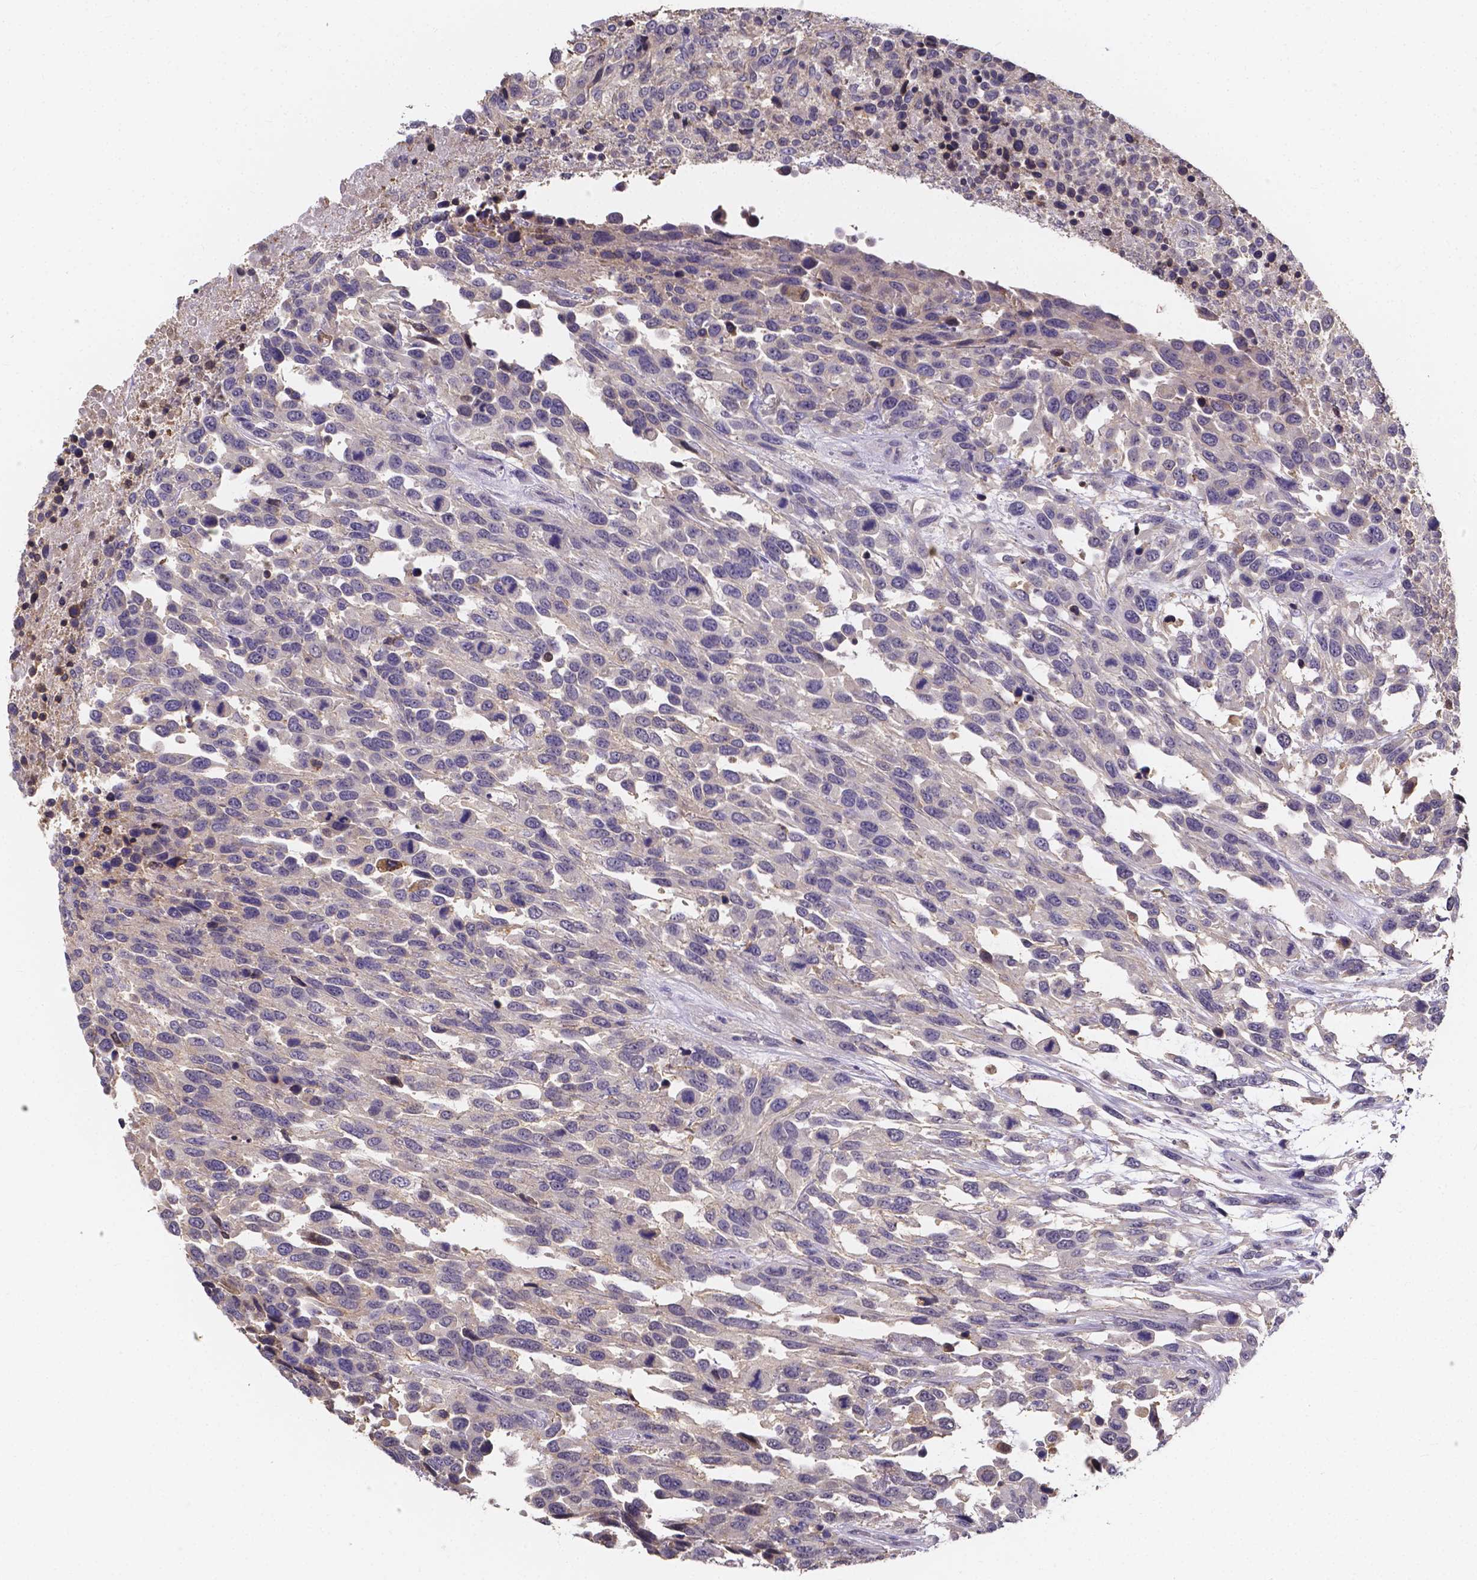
{"staining": {"intensity": "negative", "quantity": "none", "location": "none"}, "tissue": "urothelial cancer", "cell_type": "Tumor cells", "image_type": "cancer", "snomed": [{"axis": "morphology", "description": "Urothelial carcinoma, High grade"}, {"axis": "topography", "description": "Urinary bladder"}], "caption": "DAB immunohistochemical staining of urothelial carcinoma (high-grade) reveals no significant positivity in tumor cells.", "gene": "SPOCD1", "patient": {"sex": "female", "age": 70}}